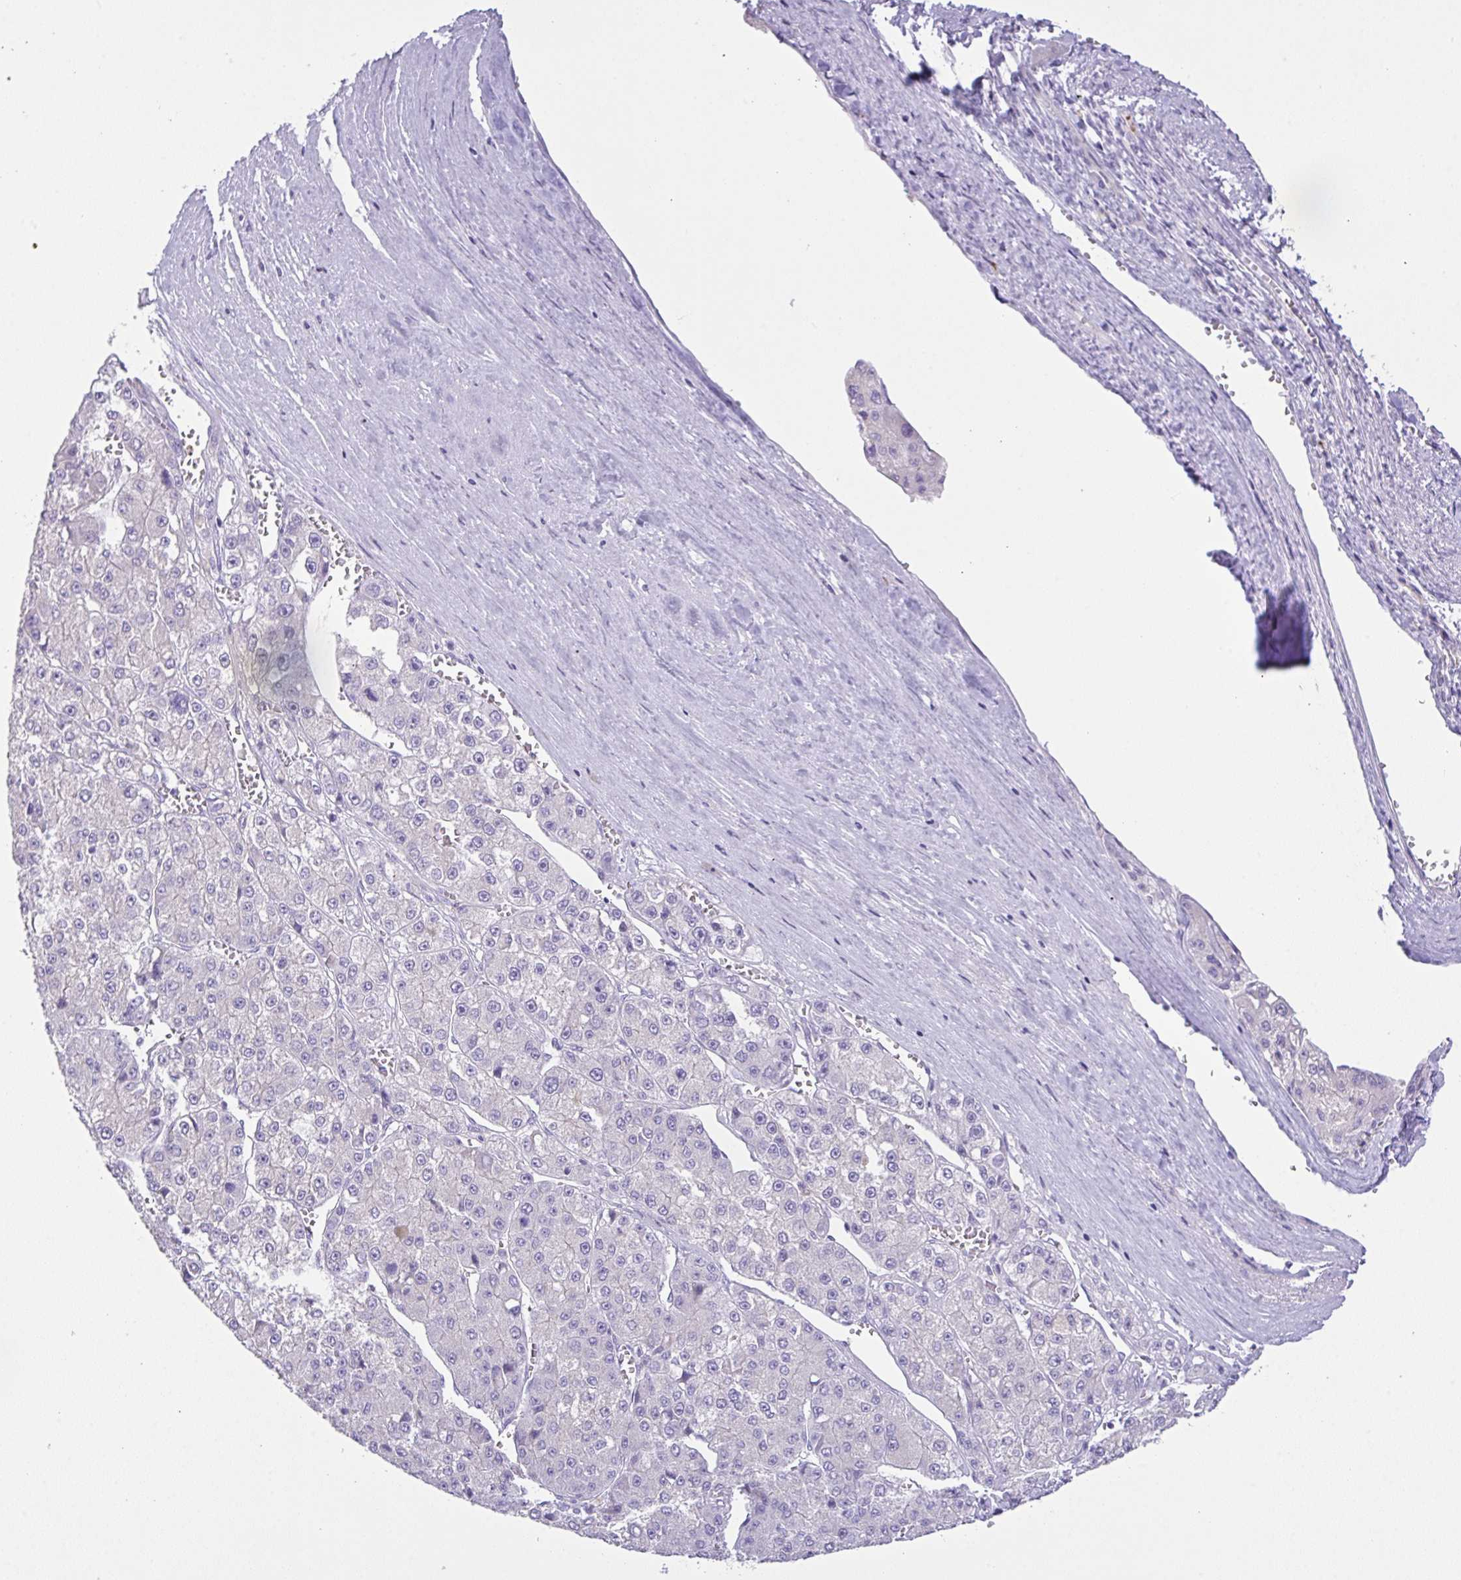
{"staining": {"intensity": "negative", "quantity": "none", "location": "none"}, "tissue": "liver cancer", "cell_type": "Tumor cells", "image_type": "cancer", "snomed": [{"axis": "morphology", "description": "Carcinoma, Hepatocellular, NOS"}, {"axis": "topography", "description": "Liver"}], "caption": "High power microscopy histopathology image of an IHC photomicrograph of liver hepatocellular carcinoma, revealing no significant staining in tumor cells.", "gene": "CST11", "patient": {"sex": "female", "age": 73}}